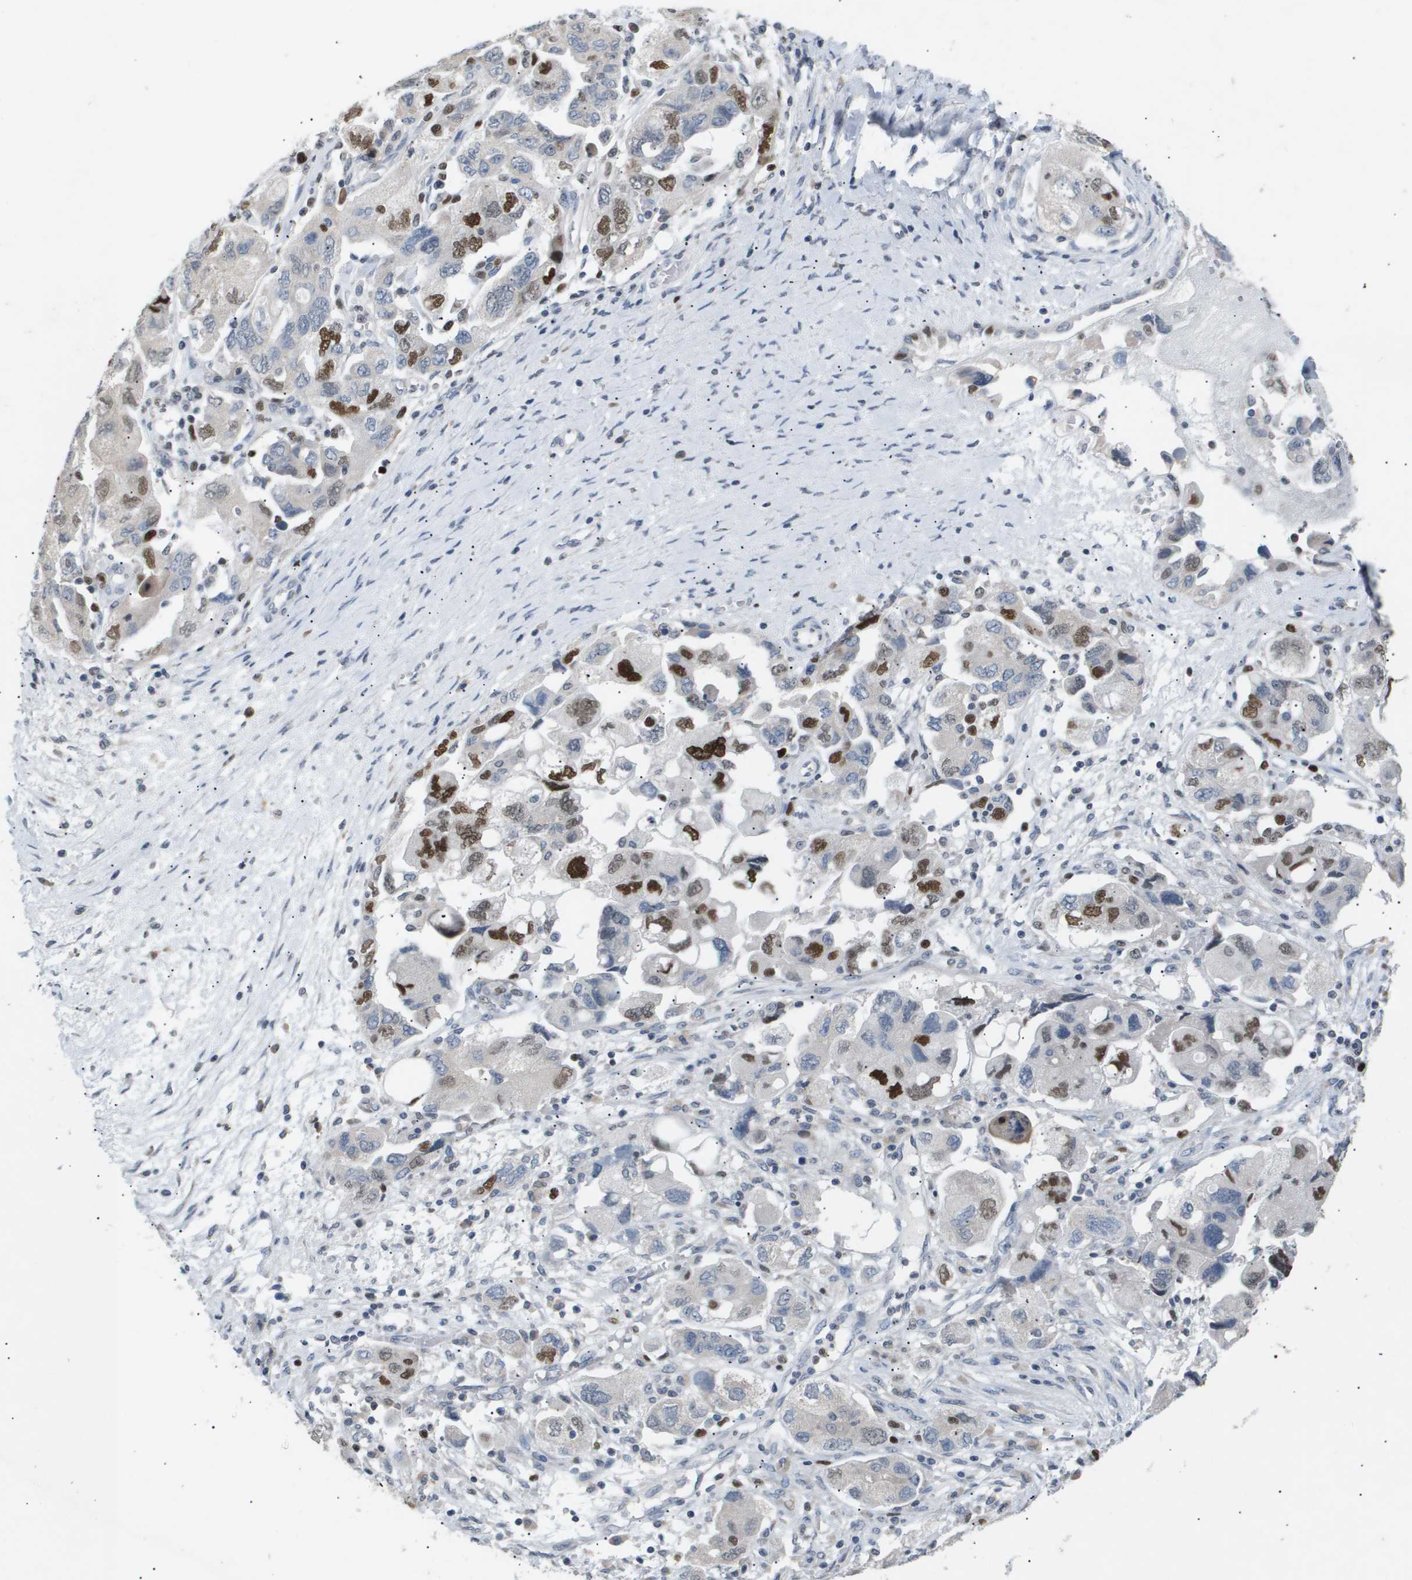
{"staining": {"intensity": "strong", "quantity": "<25%", "location": "nuclear"}, "tissue": "ovarian cancer", "cell_type": "Tumor cells", "image_type": "cancer", "snomed": [{"axis": "morphology", "description": "Carcinoma, NOS"}, {"axis": "morphology", "description": "Cystadenocarcinoma, serous, NOS"}, {"axis": "topography", "description": "Ovary"}], "caption": "Protein expression analysis of ovarian cancer (serous cystadenocarcinoma) demonstrates strong nuclear staining in approximately <25% of tumor cells.", "gene": "ANAPC2", "patient": {"sex": "female", "age": 69}}